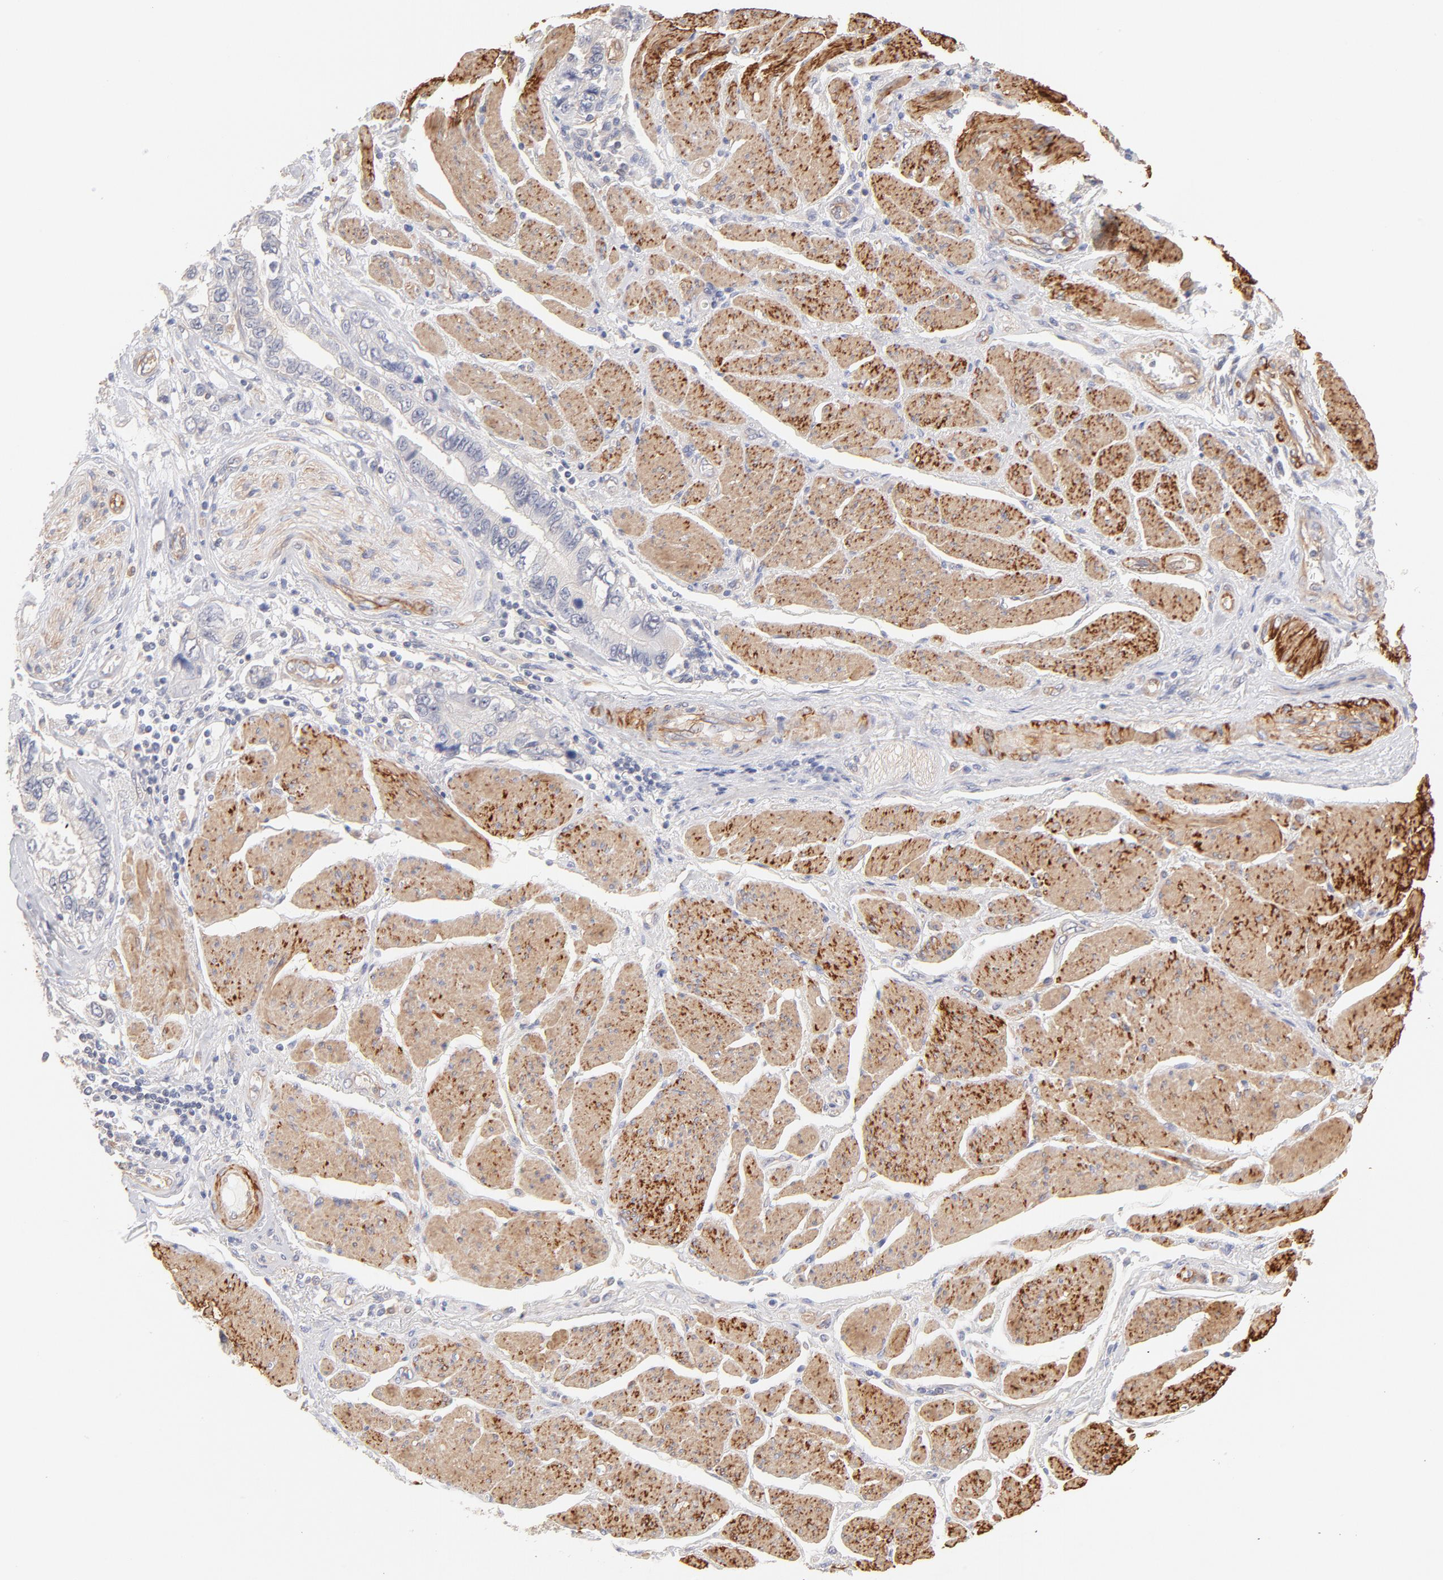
{"staining": {"intensity": "negative", "quantity": "none", "location": "none"}, "tissue": "stomach cancer", "cell_type": "Tumor cells", "image_type": "cancer", "snomed": [{"axis": "morphology", "description": "Adenocarcinoma, NOS"}, {"axis": "topography", "description": "Pancreas"}, {"axis": "topography", "description": "Stomach, upper"}], "caption": "The histopathology image demonstrates no staining of tumor cells in stomach cancer.", "gene": "LDLRAP1", "patient": {"sex": "male", "age": 77}}